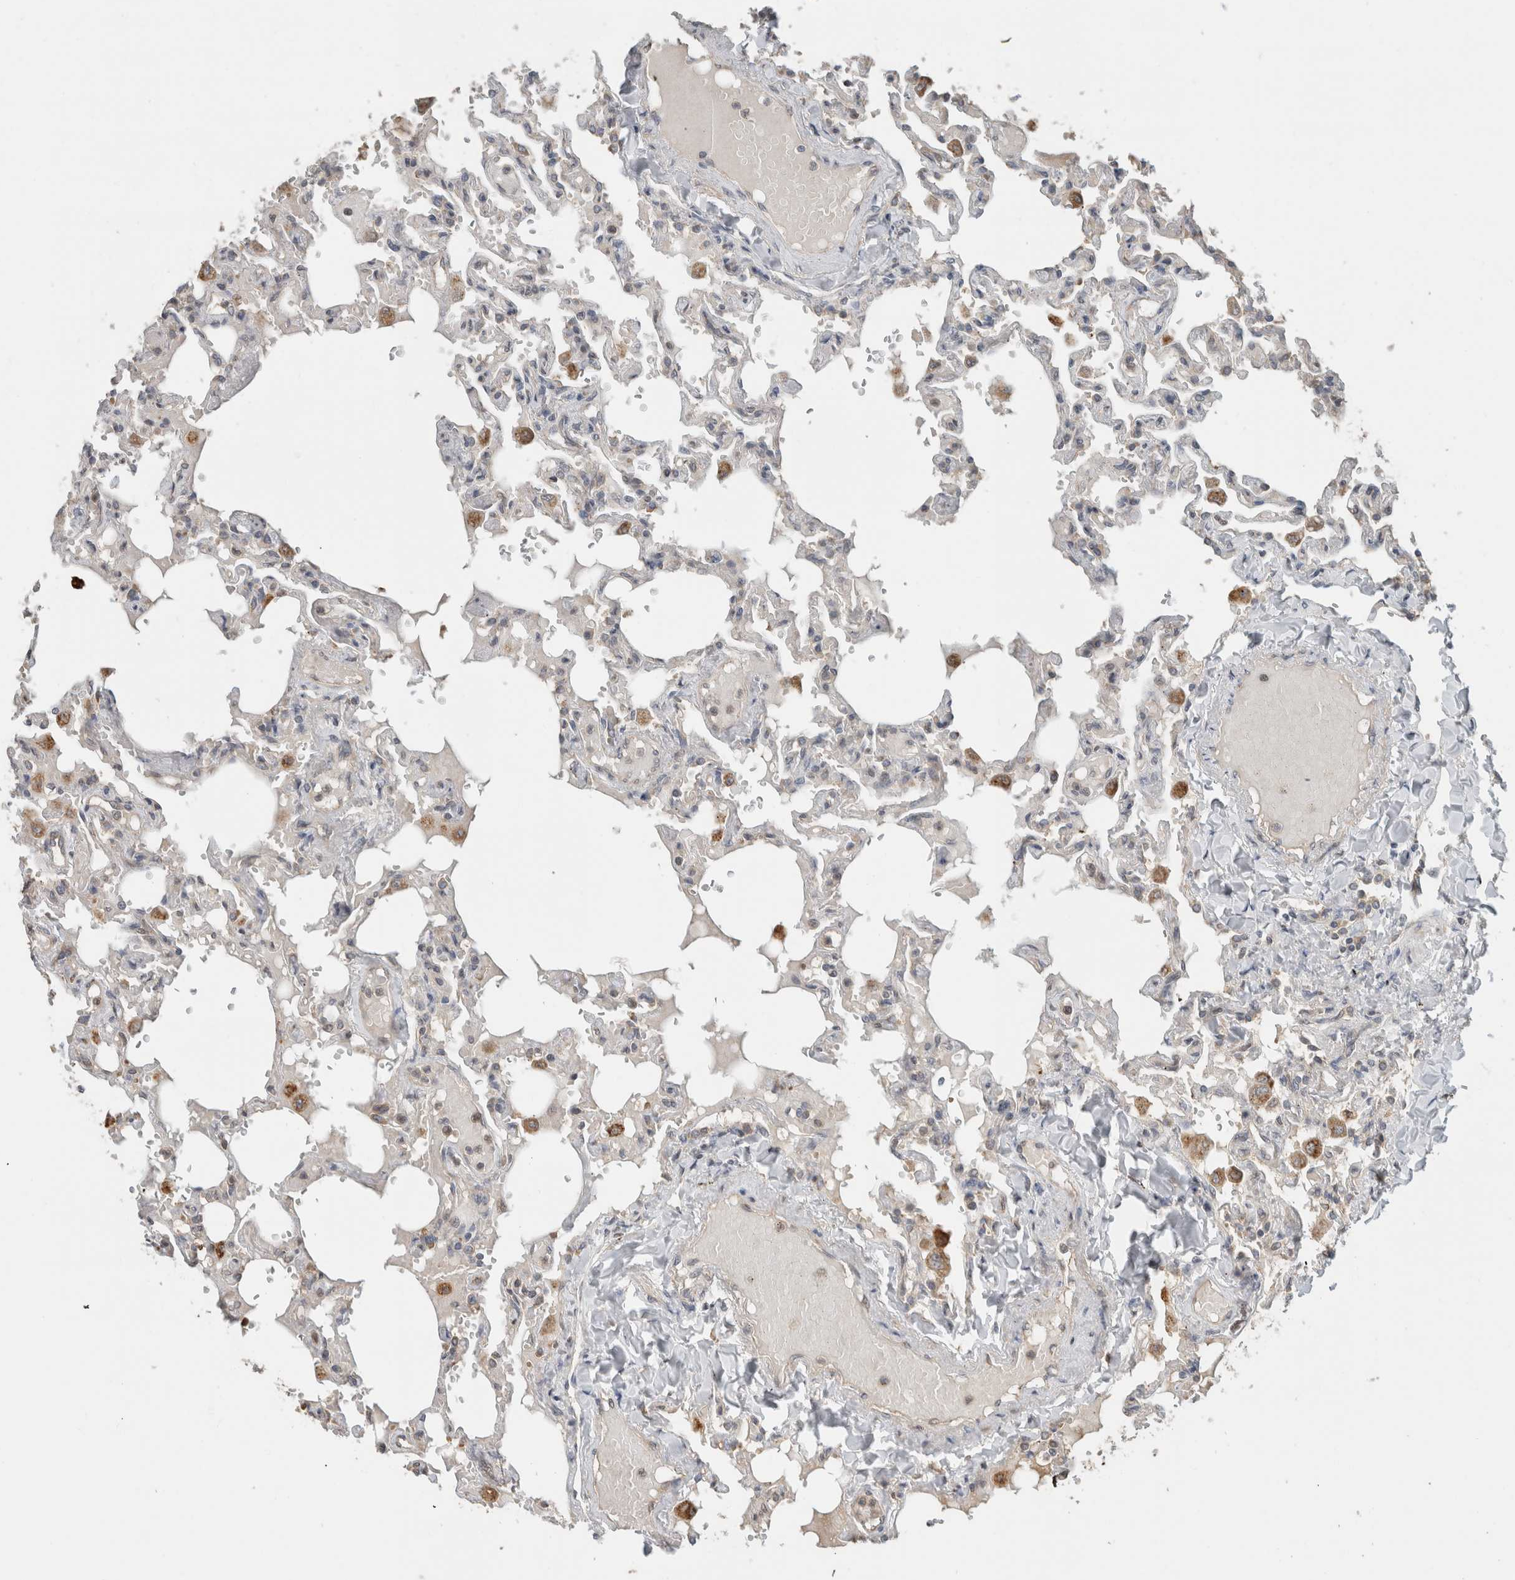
{"staining": {"intensity": "weak", "quantity": "<25%", "location": "cytoplasmic/membranous"}, "tissue": "lung", "cell_type": "Alveolar cells", "image_type": "normal", "snomed": [{"axis": "morphology", "description": "Normal tissue, NOS"}, {"axis": "topography", "description": "Lung"}], "caption": "This is a micrograph of immunohistochemistry (IHC) staining of benign lung, which shows no staining in alveolar cells. The staining was performed using DAB to visualize the protein expression in brown, while the nuclei were stained in blue with hematoxylin (Magnification: 20x).", "gene": "GINS4", "patient": {"sex": "male", "age": 21}}